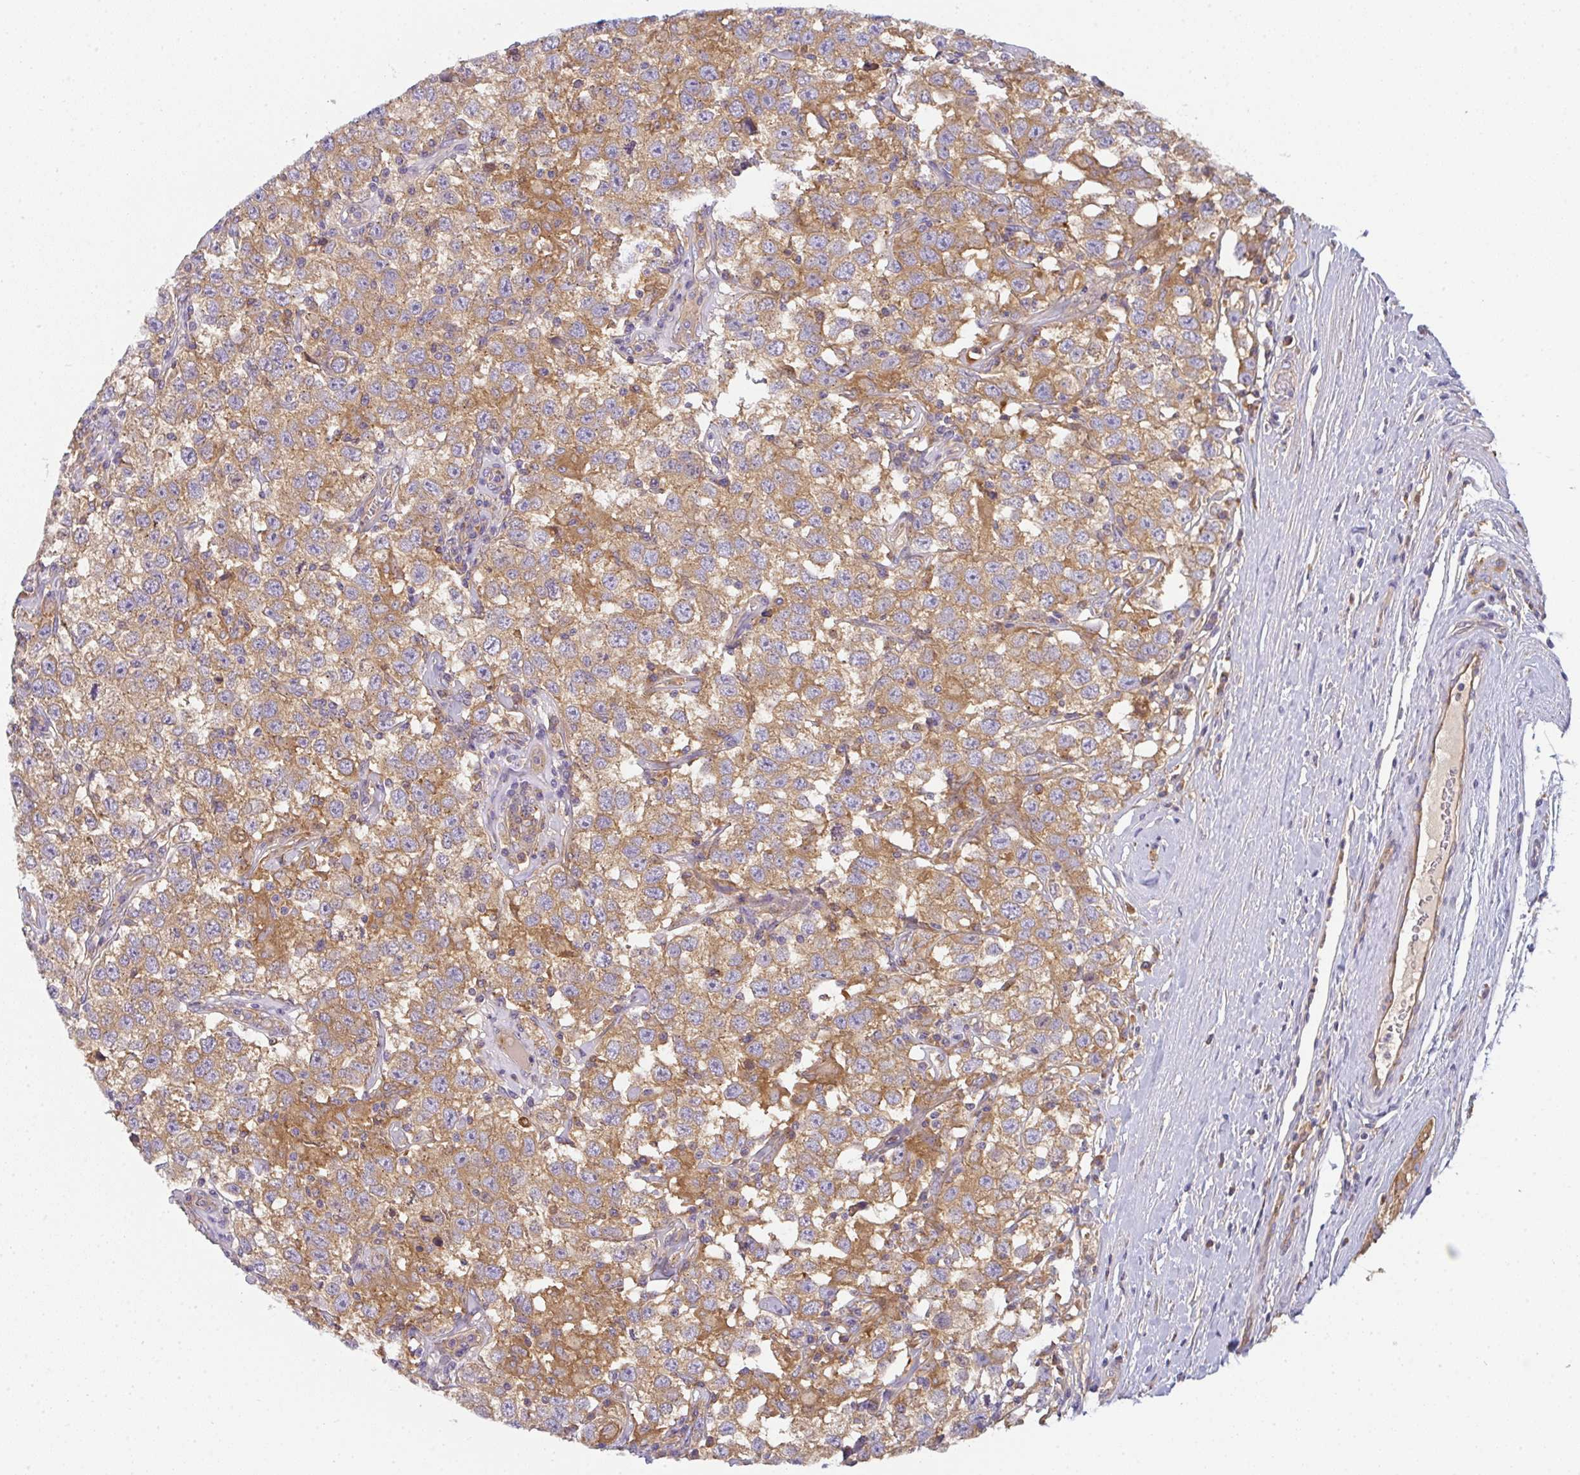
{"staining": {"intensity": "moderate", "quantity": ">75%", "location": "cytoplasmic/membranous"}, "tissue": "testis cancer", "cell_type": "Tumor cells", "image_type": "cancer", "snomed": [{"axis": "morphology", "description": "Seminoma, NOS"}, {"axis": "topography", "description": "Testis"}], "caption": "Immunohistochemistry micrograph of neoplastic tissue: testis cancer stained using IHC exhibits medium levels of moderate protein expression localized specifically in the cytoplasmic/membranous of tumor cells, appearing as a cytoplasmic/membranous brown color.", "gene": "SNX5", "patient": {"sex": "male", "age": 41}}